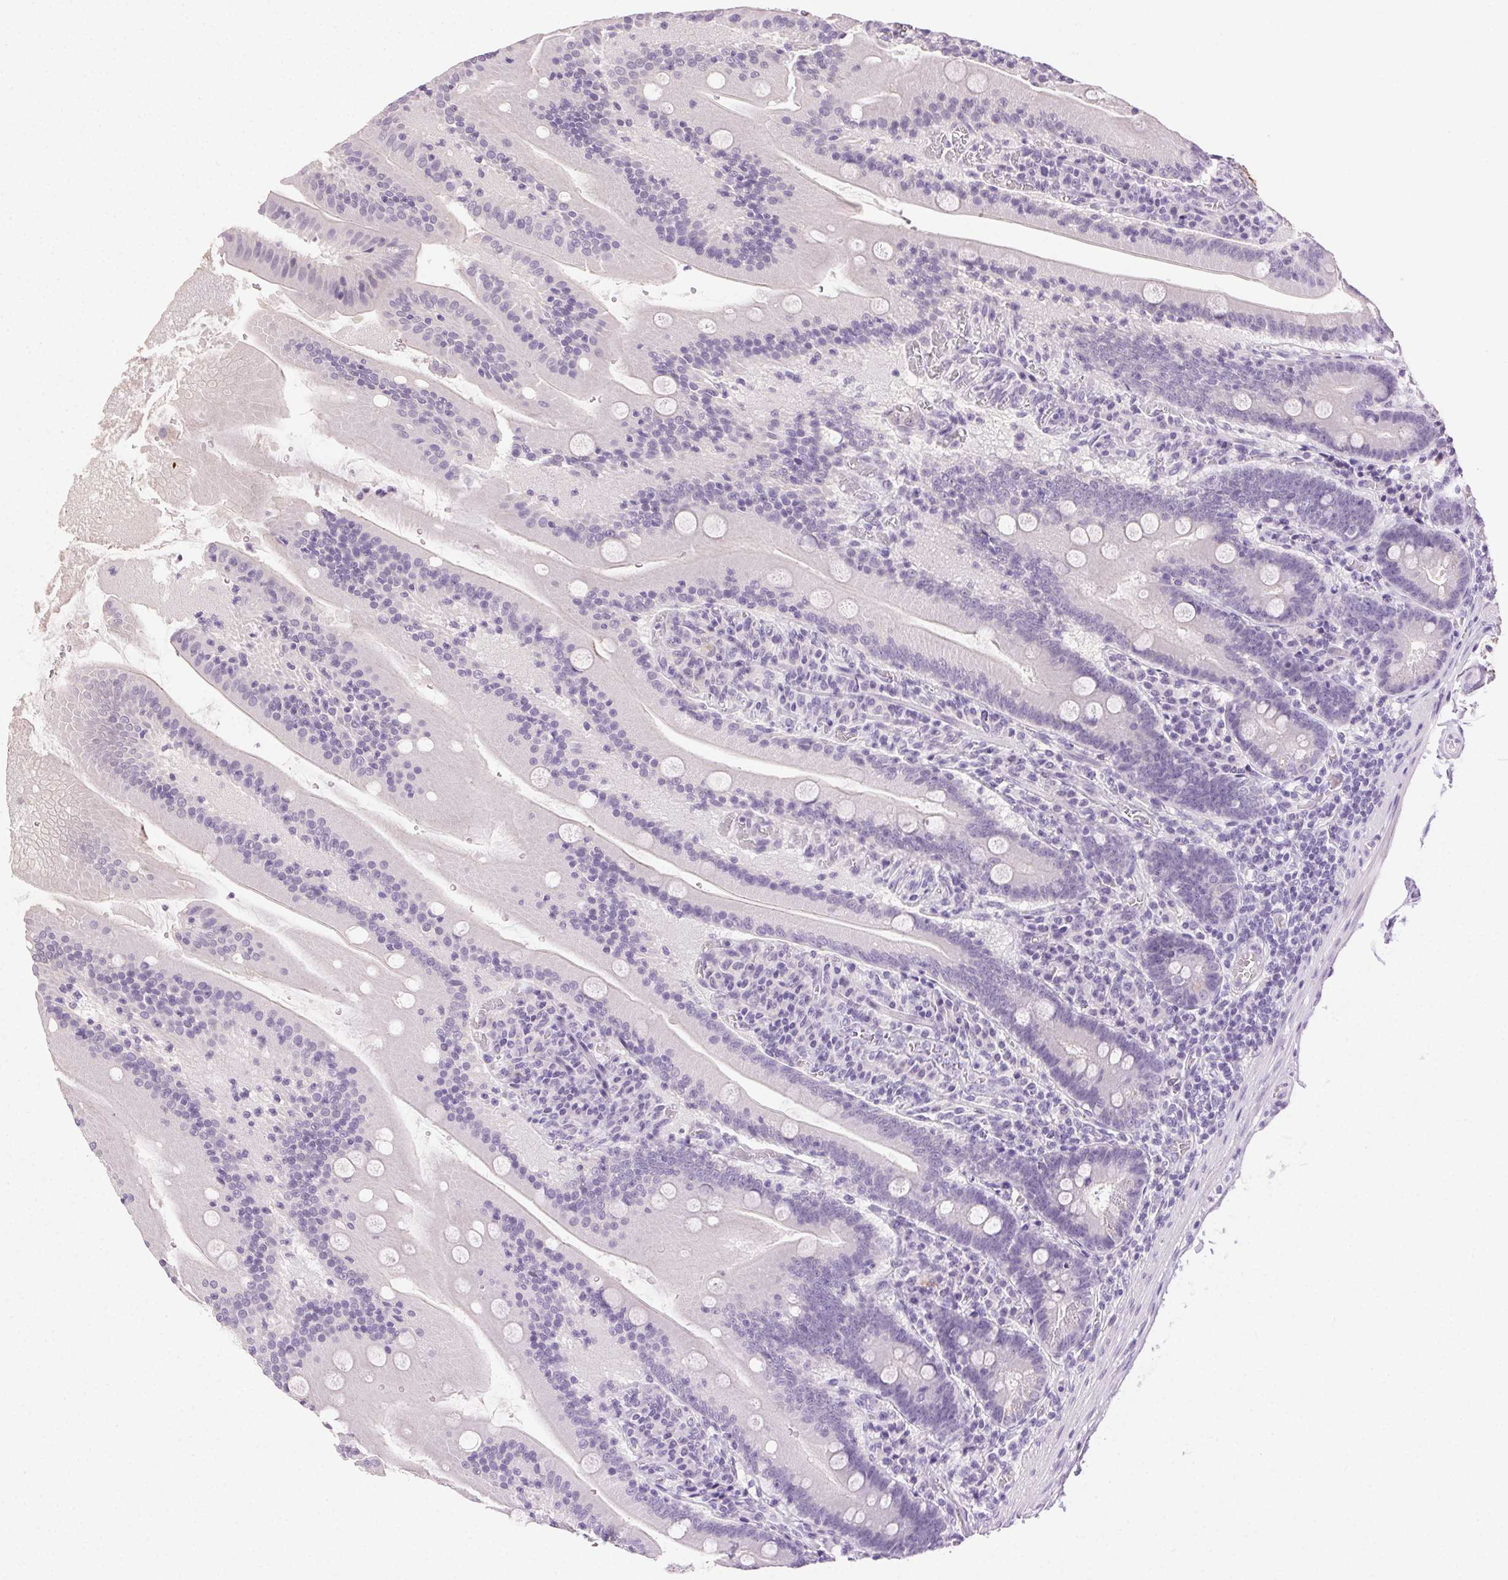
{"staining": {"intensity": "negative", "quantity": "none", "location": "none"}, "tissue": "small intestine", "cell_type": "Glandular cells", "image_type": "normal", "snomed": [{"axis": "morphology", "description": "Normal tissue, NOS"}, {"axis": "topography", "description": "Small intestine"}], "caption": "A histopathology image of small intestine stained for a protein displays no brown staining in glandular cells.", "gene": "CLDN10", "patient": {"sex": "male", "age": 37}}